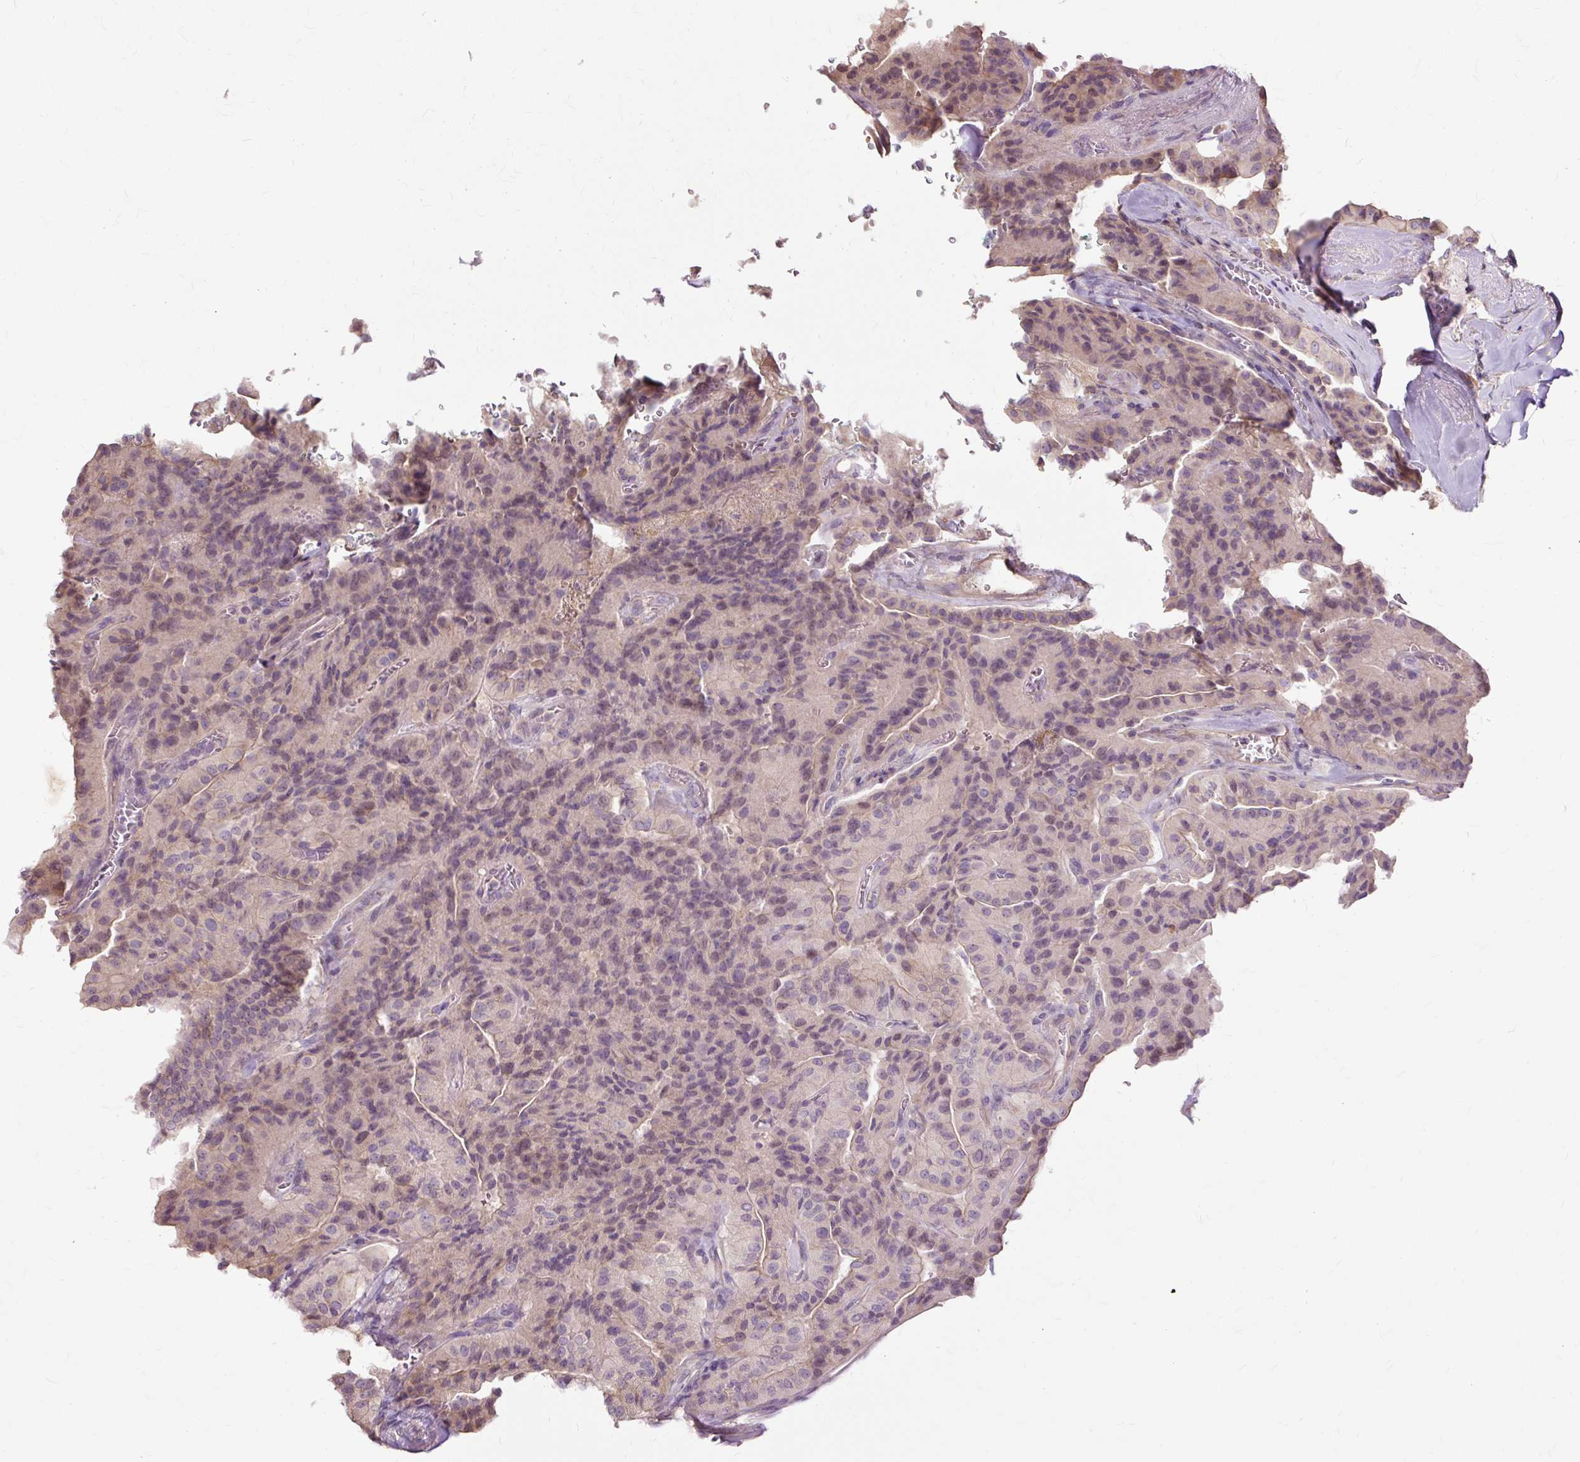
{"staining": {"intensity": "weak", "quantity": "<25%", "location": "cytoplasmic/membranous"}, "tissue": "thyroid cancer", "cell_type": "Tumor cells", "image_type": "cancer", "snomed": [{"axis": "morphology", "description": "Normal tissue, NOS"}, {"axis": "morphology", "description": "Papillary adenocarcinoma, NOS"}, {"axis": "topography", "description": "Thyroid gland"}], "caption": "Image shows no significant protein expression in tumor cells of thyroid cancer. (DAB immunohistochemistry, high magnification).", "gene": "TSPAN8", "patient": {"sex": "female", "age": 59}}